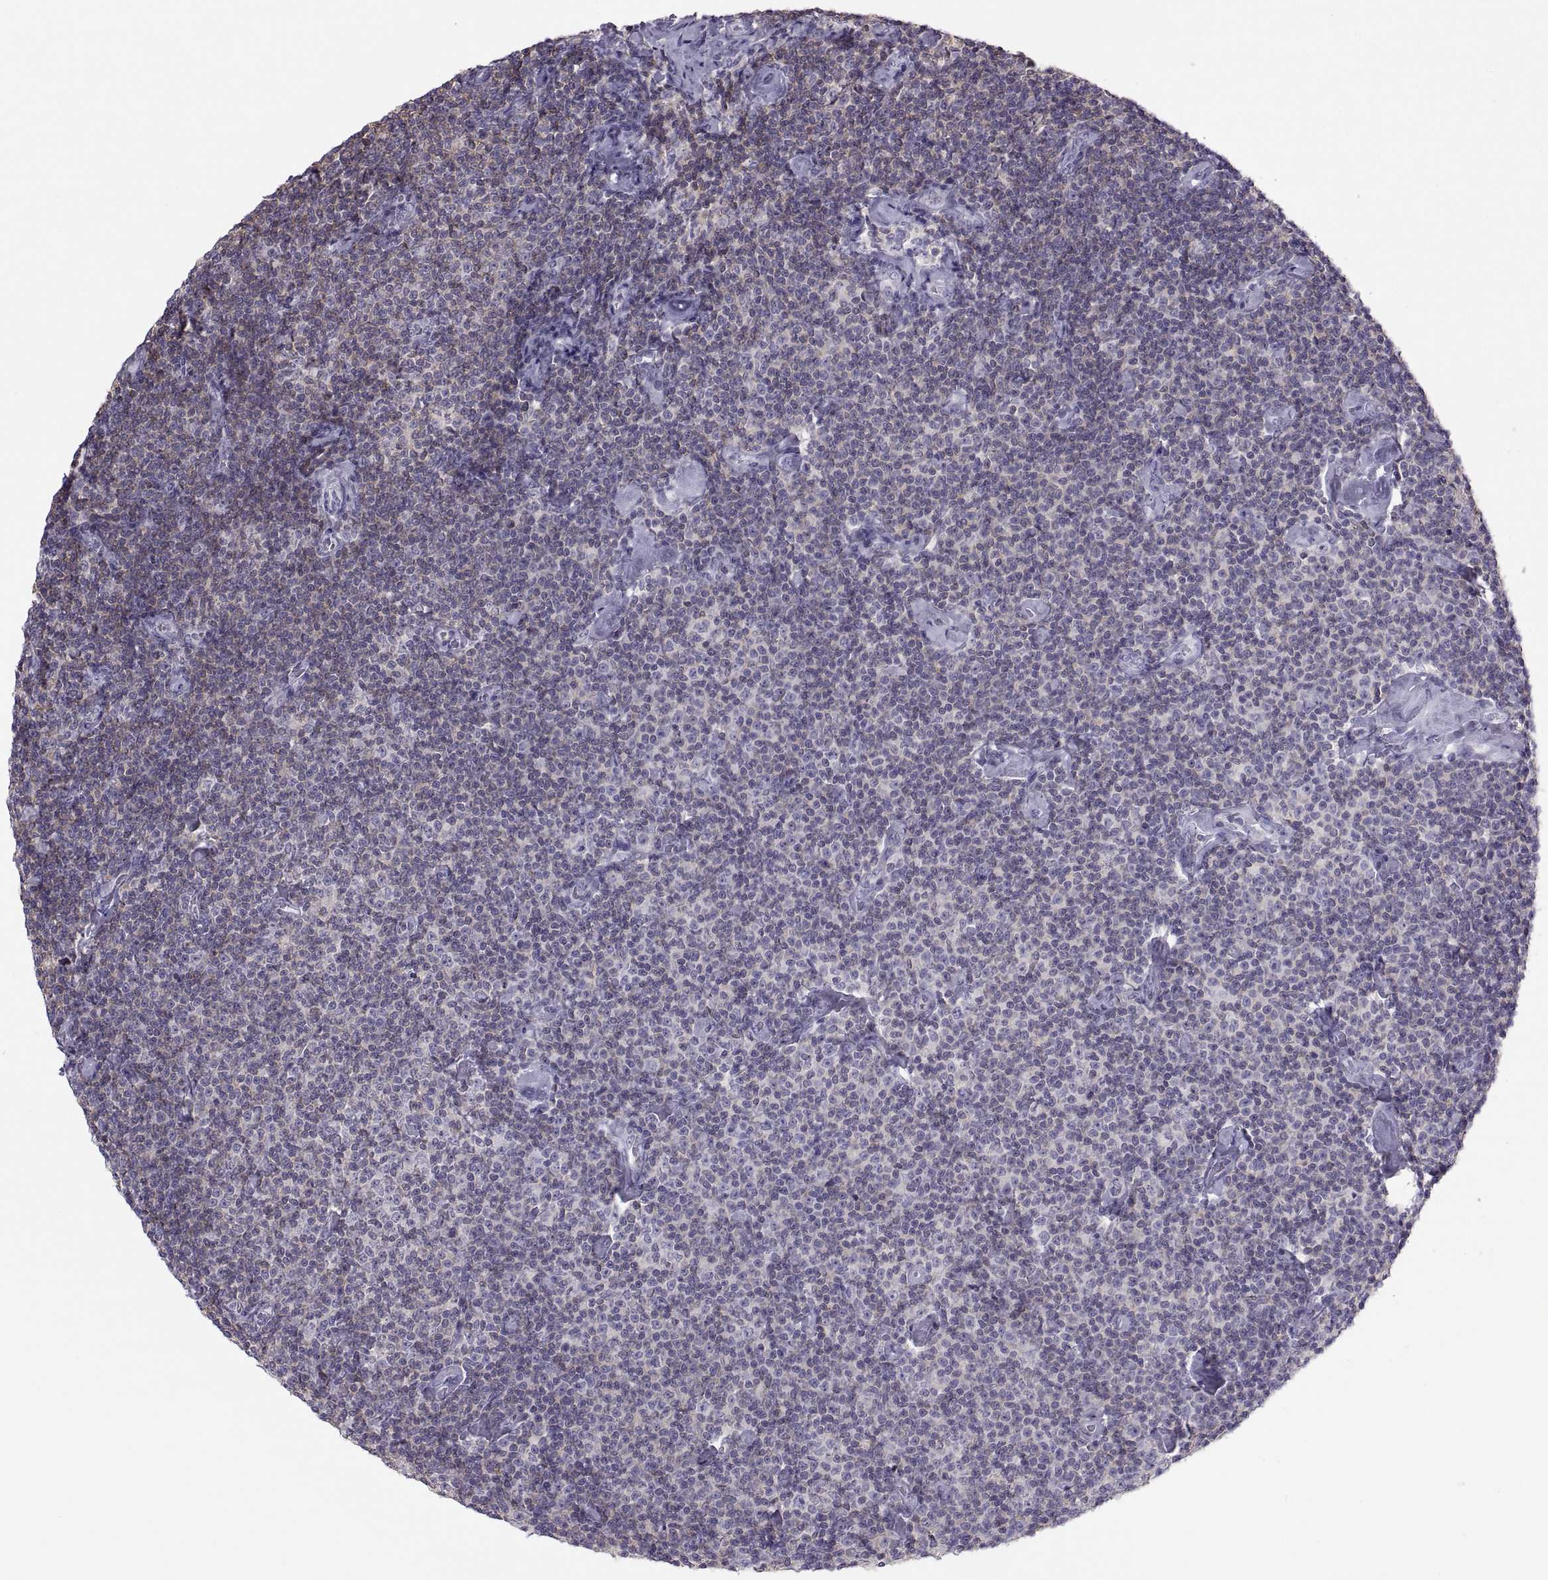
{"staining": {"intensity": "negative", "quantity": "none", "location": "none"}, "tissue": "lymphoma", "cell_type": "Tumor cells", "image_type": "cancer", "snomed": [{"axis": "morphology", "description": "Malignant lymphoma, non-Hodgkin's type, Low grade"}, {"axis": "topography", "description": "Lymph node"}], "caption": "The immunohistochemistry image has no significant staining in tumor cells of low-grade malignant lymphoma, non-Hodgkin's type tissue.", "gene": "TTC21A", "patient": {"sex": "male", "age": 81}}